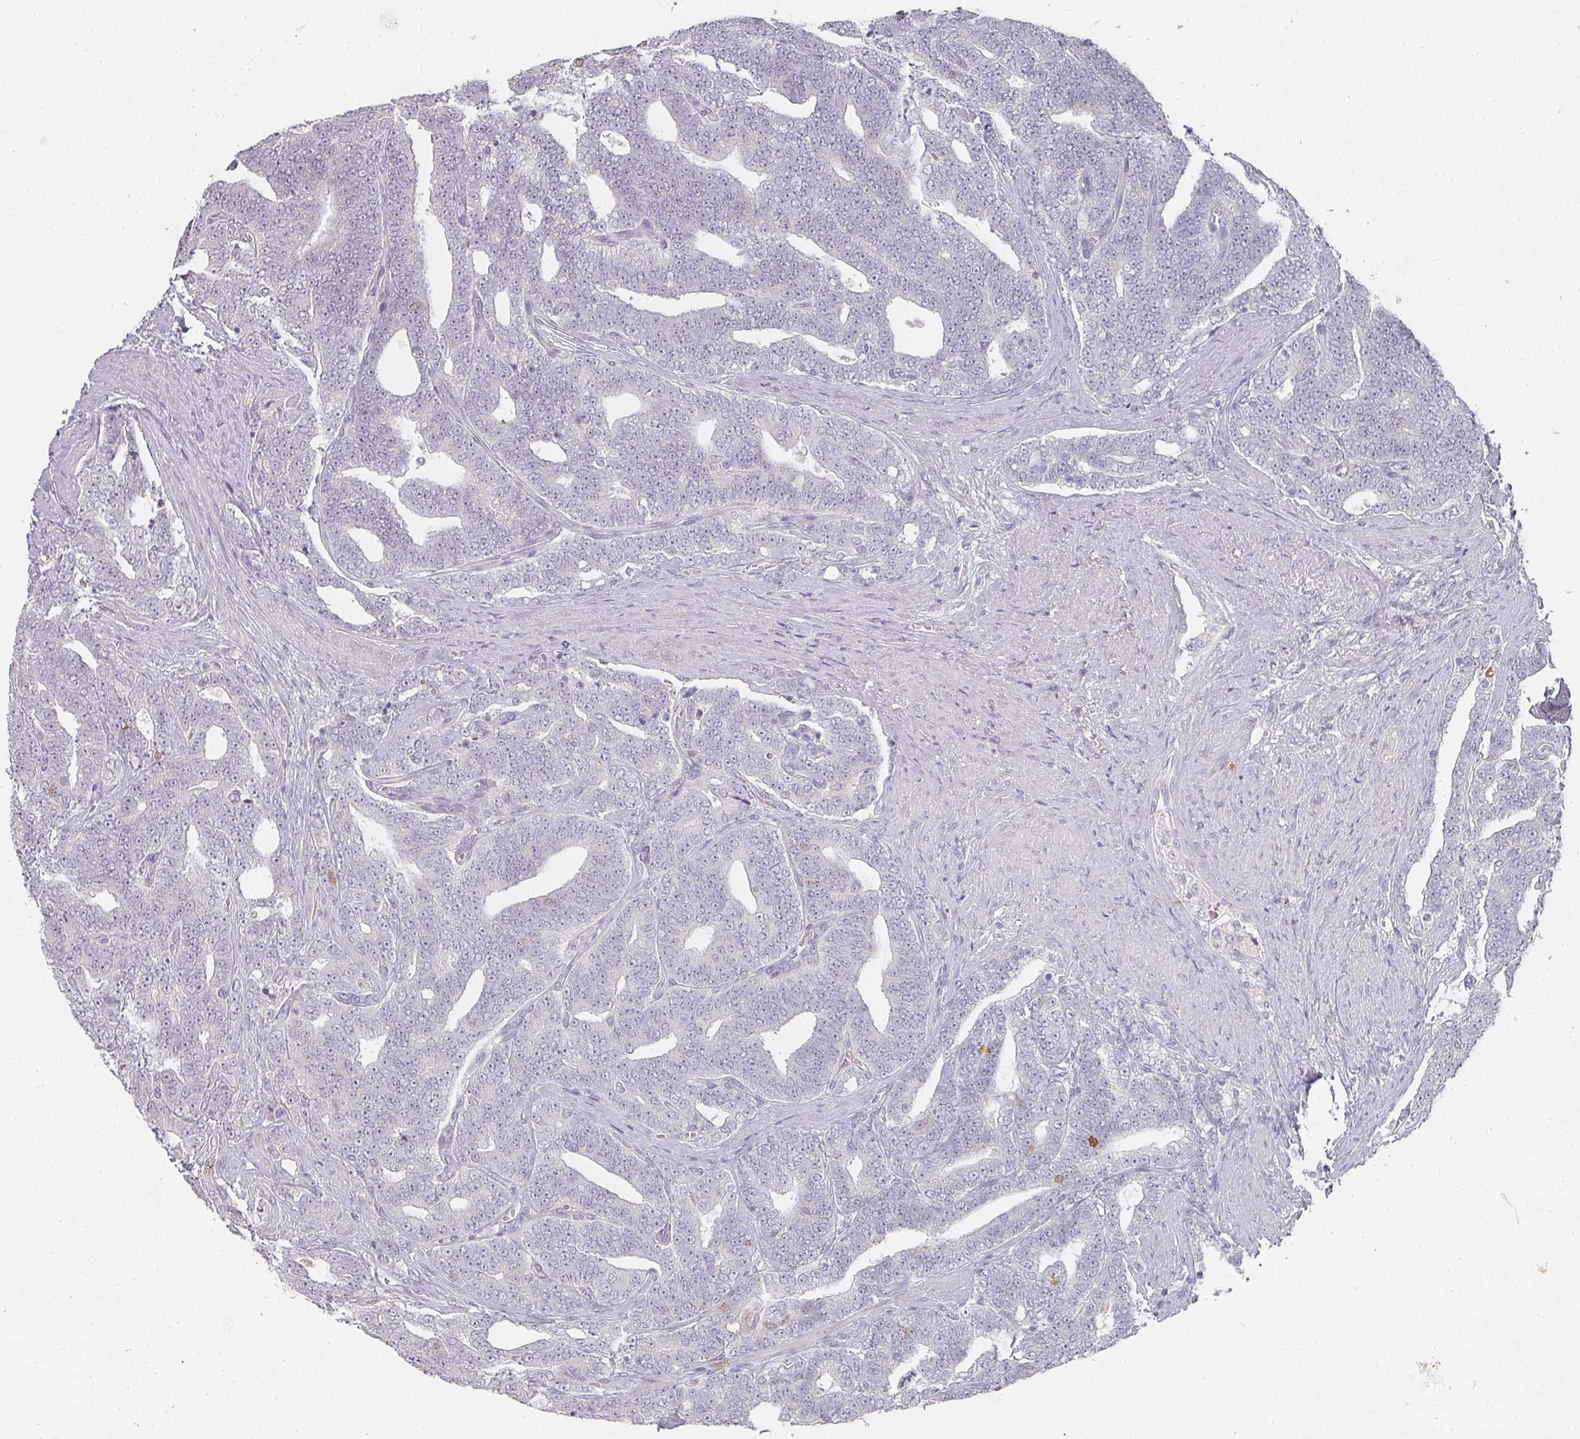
{"staining": {"intensity": "negative", "quantity": "none", "location": "none"}, "tissue": "prostate cancer", "cell_type": "Tumor cells", "image_type": "cancer", "snomed": [{"axis": "morphology", "description": "Adenocarcinoma, High grade"}, {"axis": "topography", "description": "Prostate and seminal vesicle, NOS"}], "caption": "Tumor cells show no significant protein staining in high-grade adenocarcinoma (prostate). (Immunohistochemistry, brightfield microscopy, high magnification).", "gene": "SHISA2", "patient": {"sex": "male", "age": 67}}